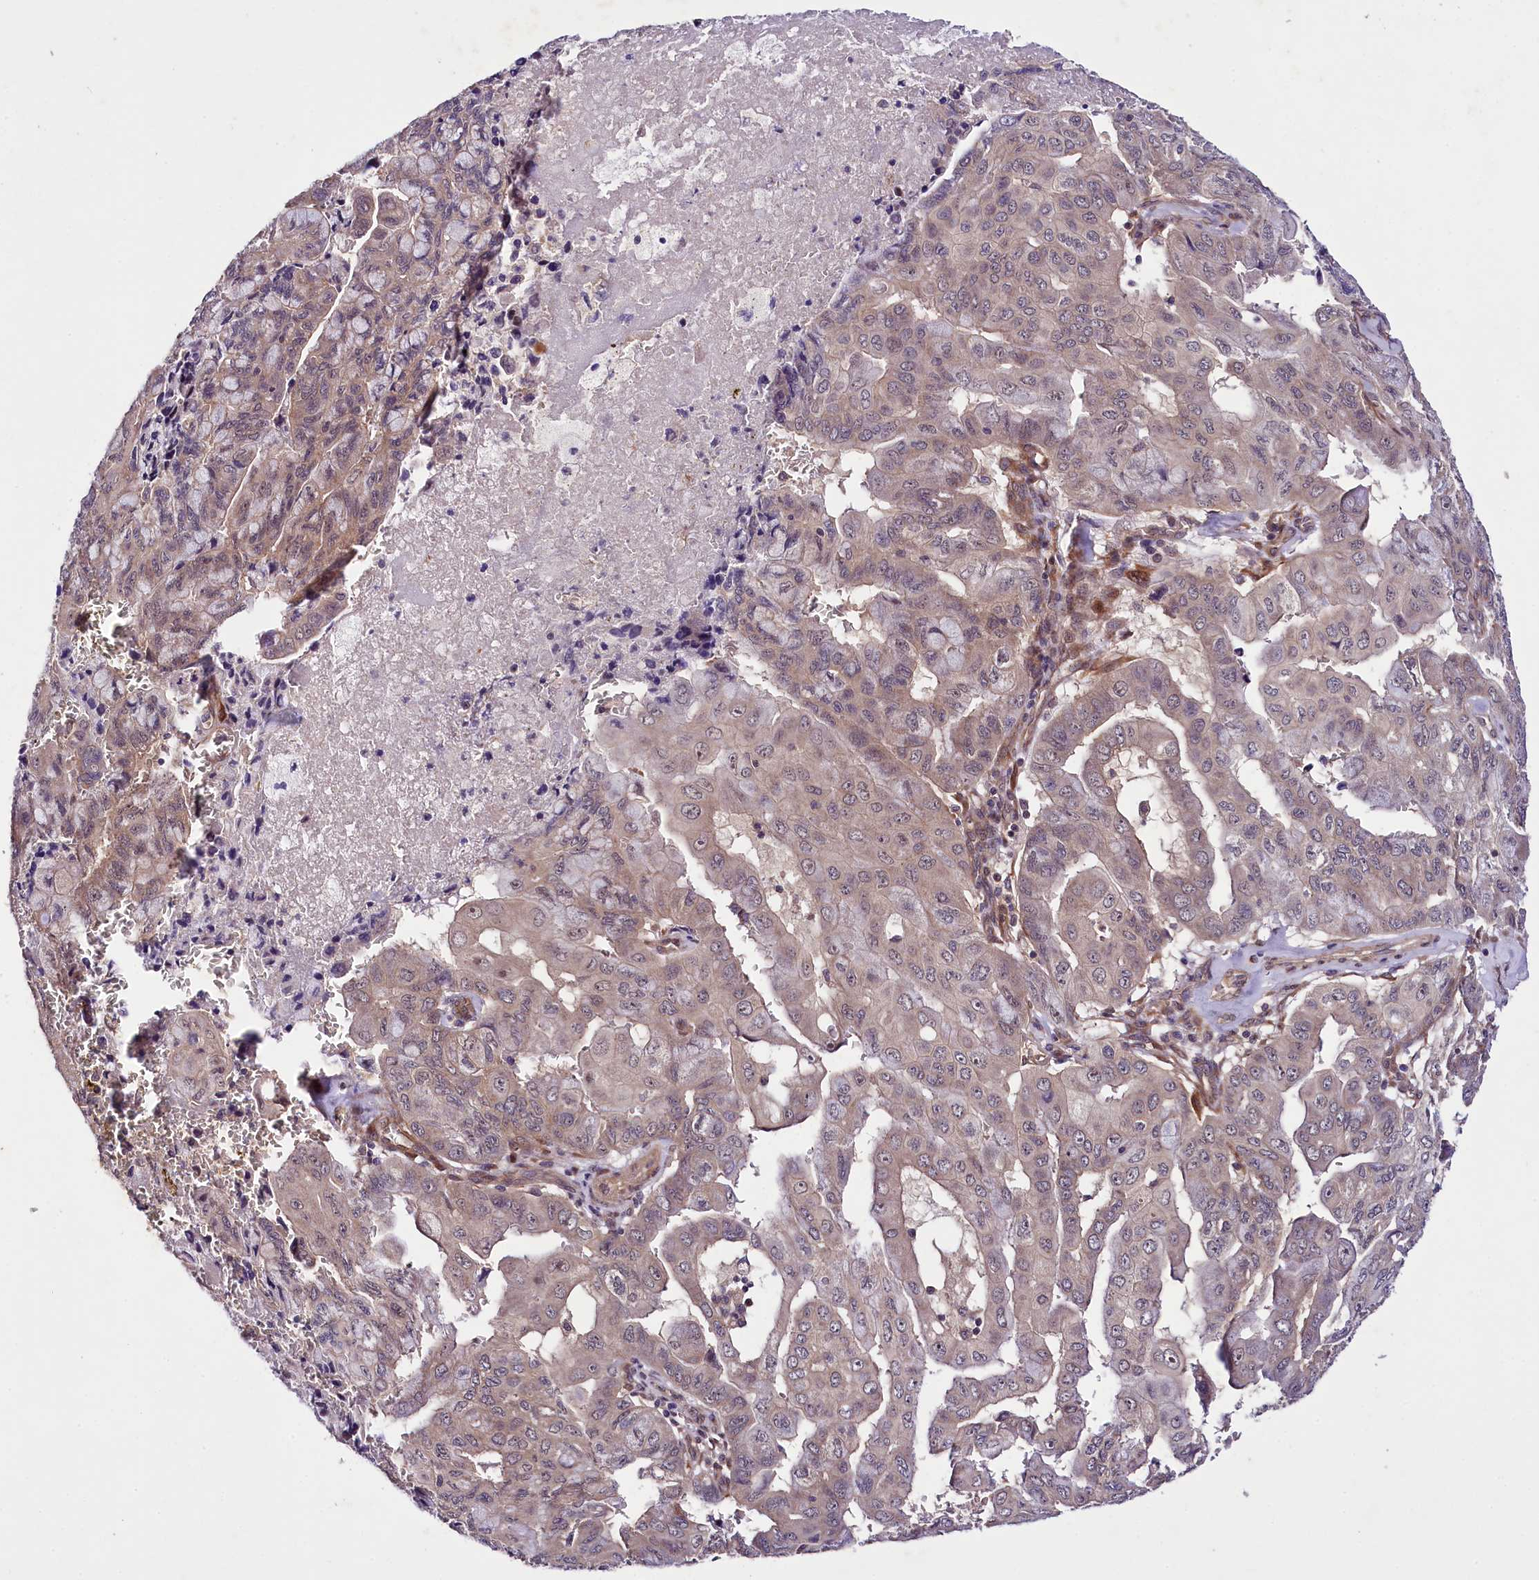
{"staining": {"intensity": "weak", "quantity": "<25%", "location": "cytoplasmic/membranous"}, "tissue": "pancreatic cancer", "cell_type": "Tumor cells", "image_type": "cancer", "snomed": [{"axis": "morphology", "description": "Adenocarcinoma, NOS"}, {"axis": "topography", "description": "Pancreas"}], "caption": "The immunohistochemistry image has no significant positivity in tumor cells of pancreatic cancer (adenocarcinoma) tissue.", "gene": "PHLDB1", "patient": {"sex": "male", "age": 51}}